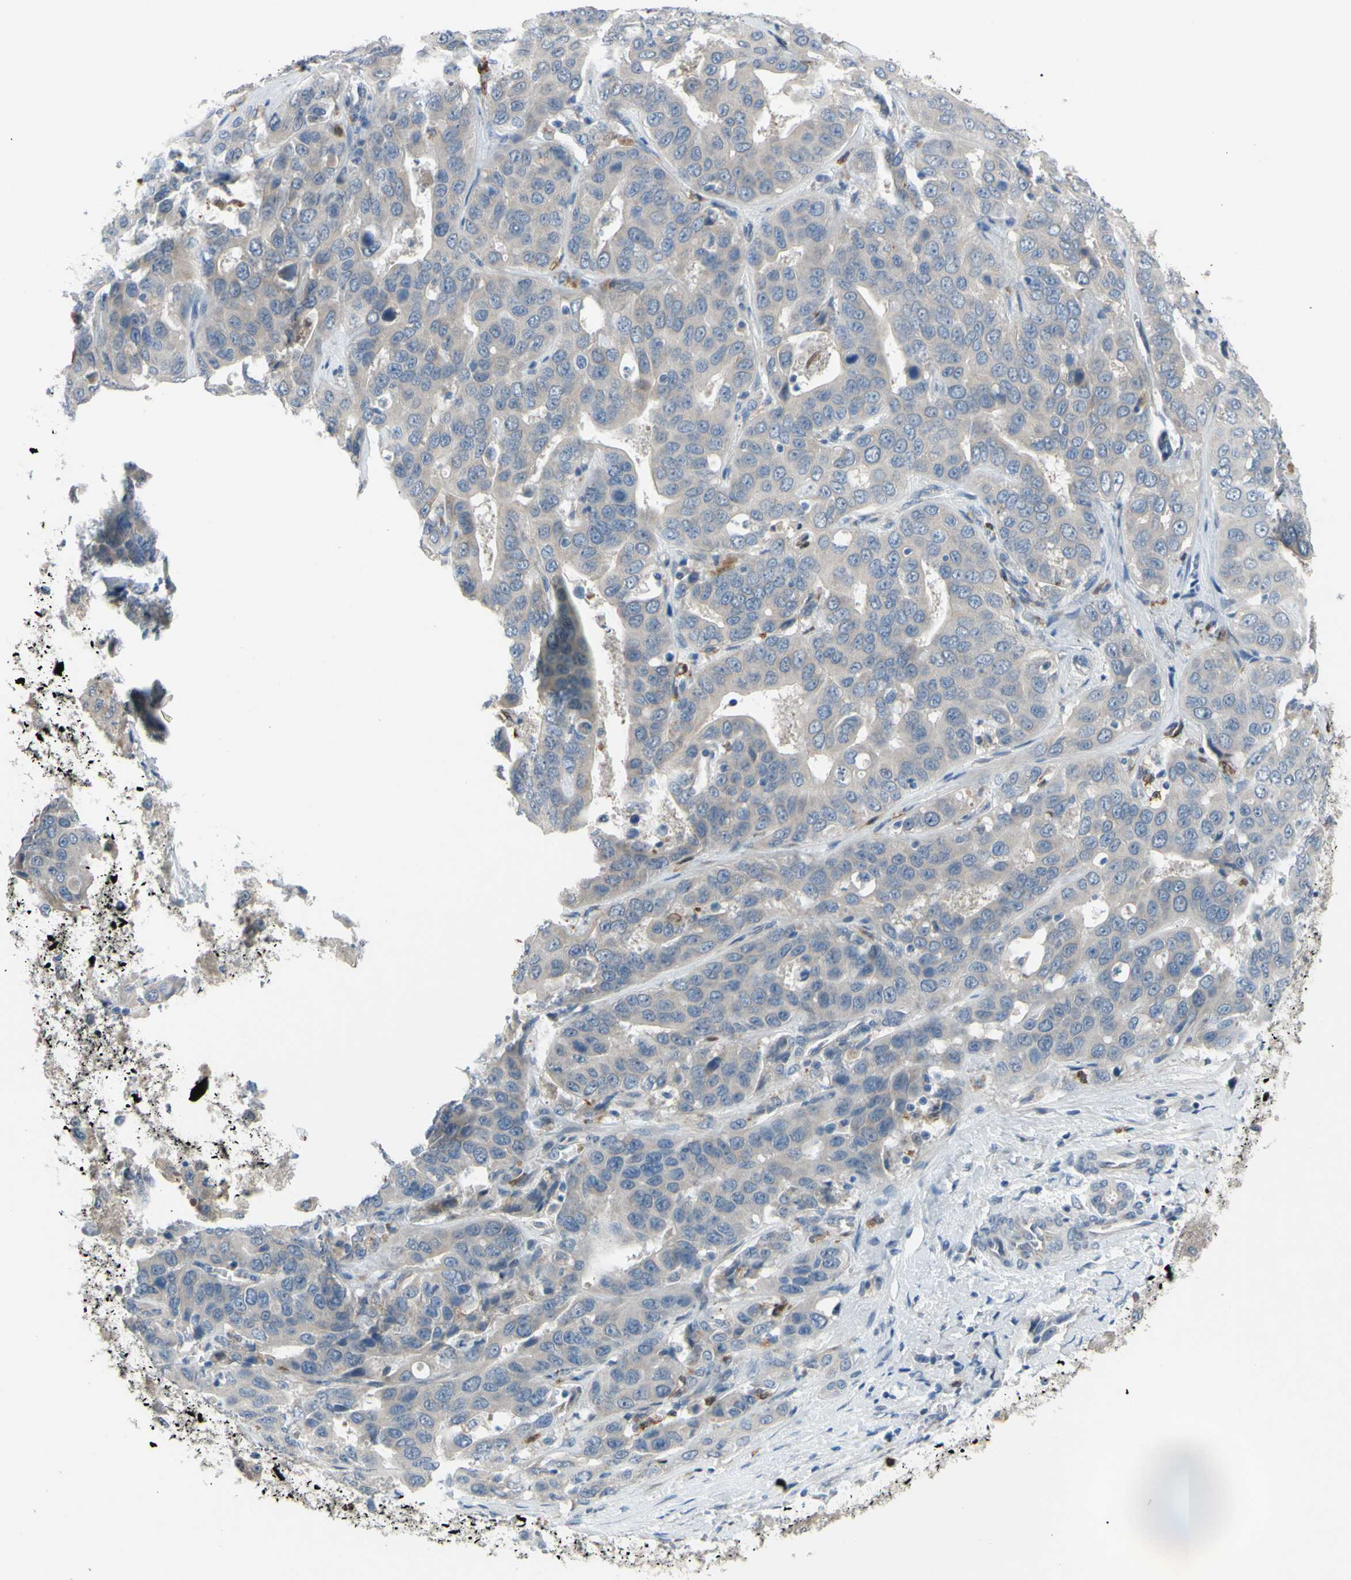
{"staining": {"intensity": "weak", "quantity": ">75%", "location": "cytoplasmic/membranous"}, "tissue": "liver cancer", "cell_type": "Tumor cells", "image_type": "cancer", "snomed": [{"axis": "morphology", "description": "Cholangiocarcinoma"}, {"axis": "topography", "description": "Liver"}], "caption": "Weak cytoplasmic/membranous protein positivity is present in about >75% of tumor cells in liver cancer.", "gene": "GRAMD2B", "patient": {"sex": "female", "age": 52}}